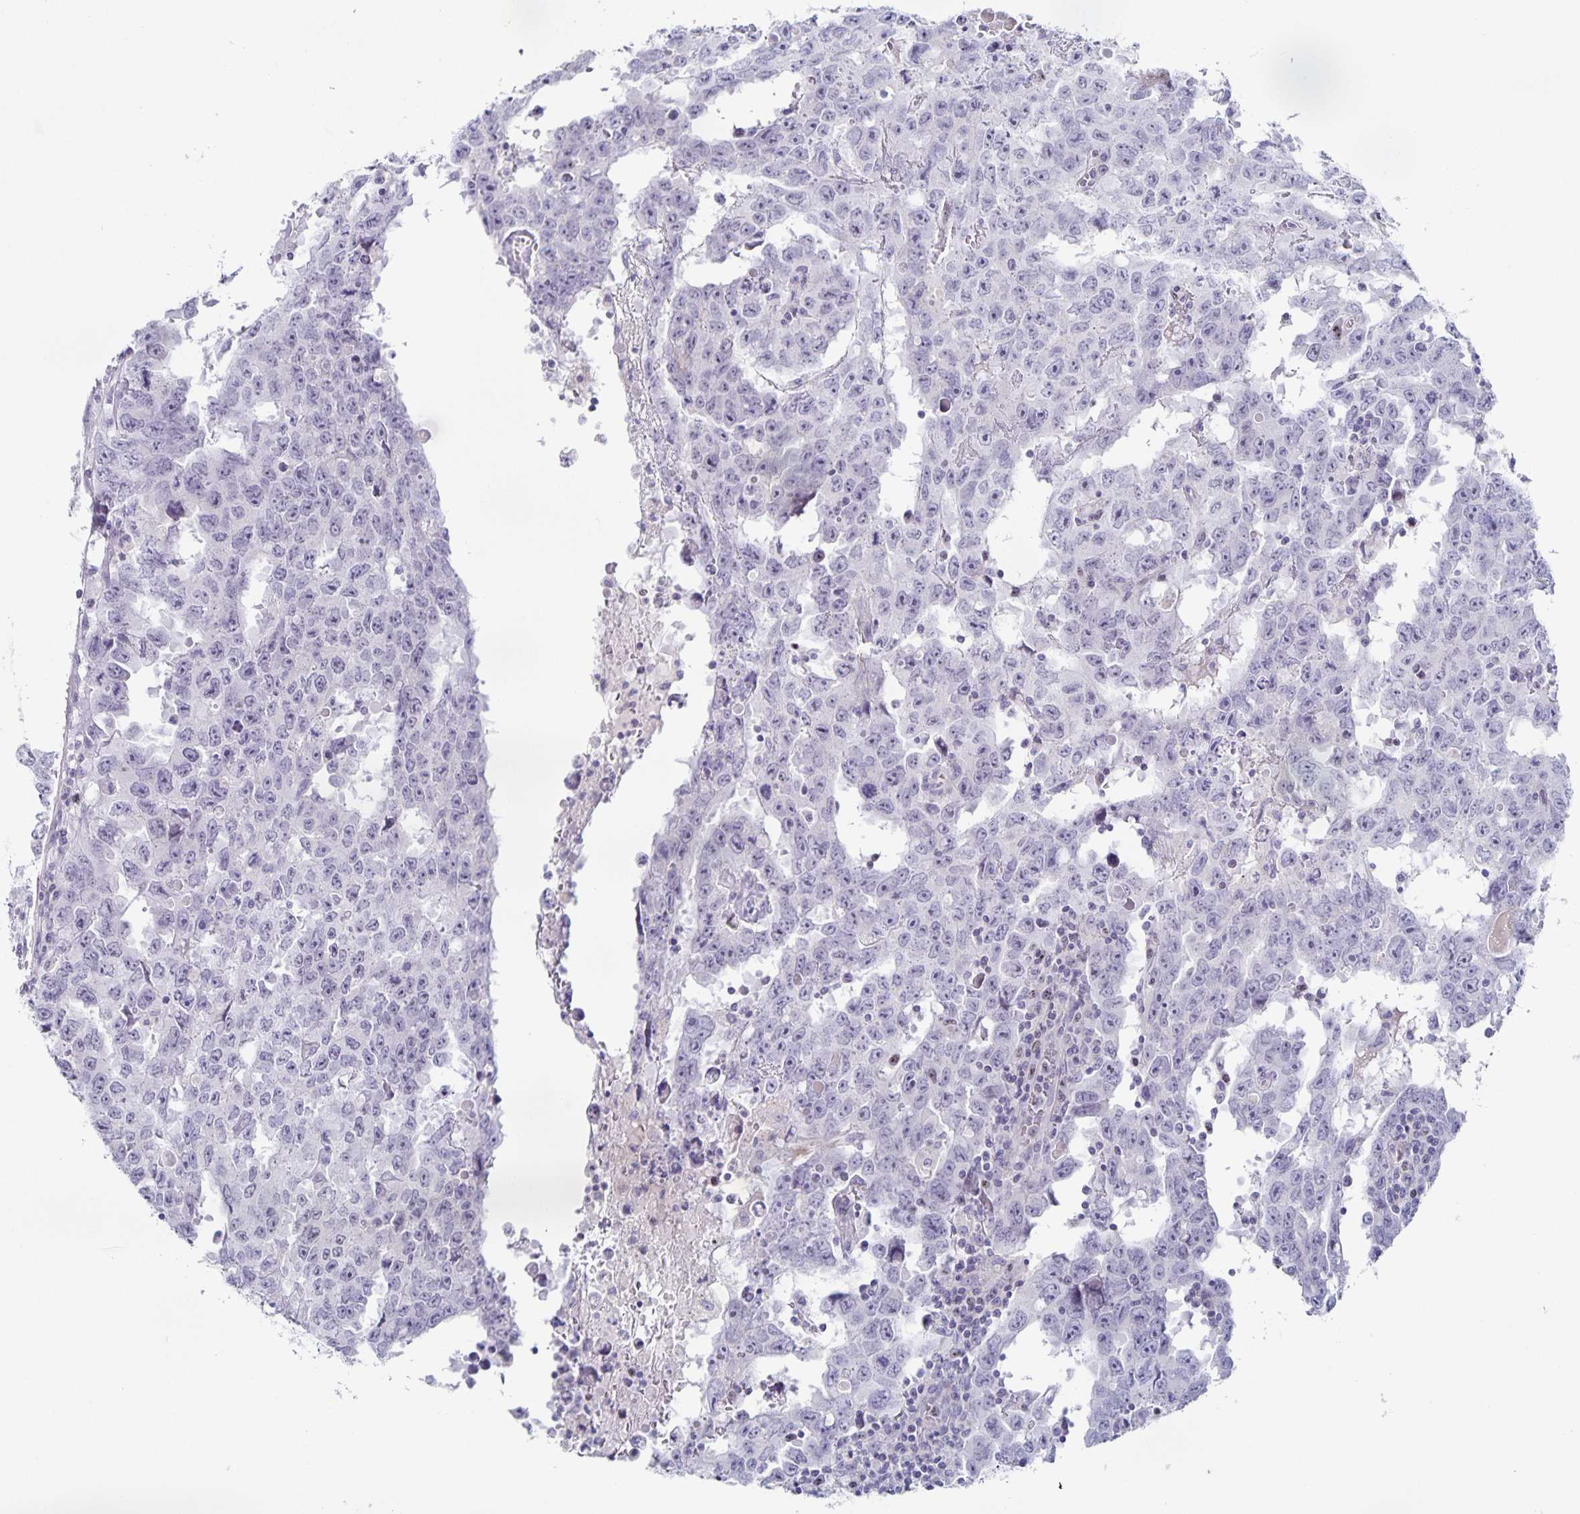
{"staining": {"intensity": "negative", "quantity": "none", "location": "none"}, "tissue": "testis cancer", "cell_type": "Tumor cells", "image_type": "cancer", "snomed": [{"axis": "morphology", "description": "Carcinoma, Embryonal, NOS"}, {"axis": "topography", "description": "Testis"}], "caption": "A histopathology image of embryonal carcinoma (testis) stained for a protein shows no brown staining in tumor cells.", "gene": "CENPH", "patient": {"sex": "male", "age": 22}}